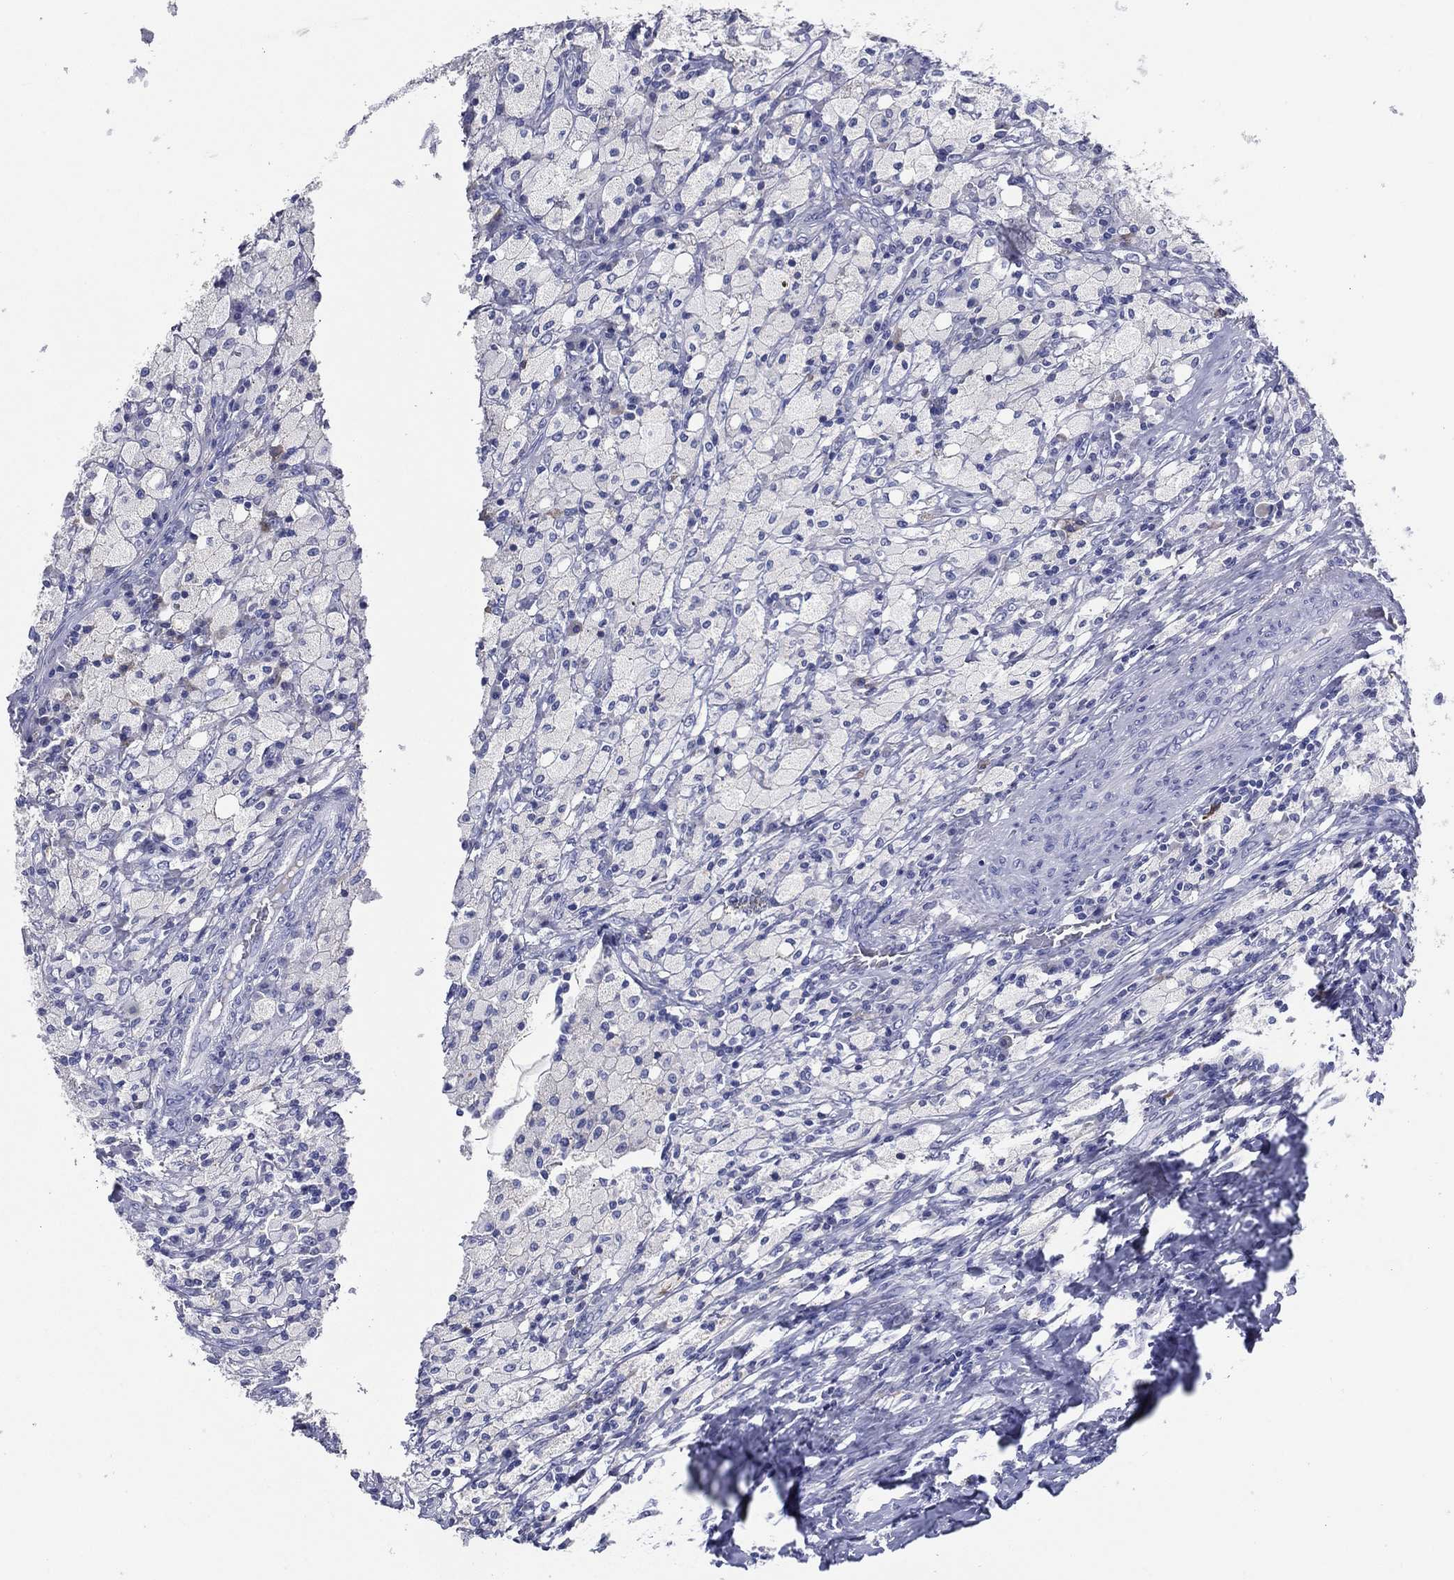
{"staining": {"intensity": "negative", "quantity": "none", "location": "none"}, "tissue": "testis cancer", "cell_type": "Tumor cells", "image_type": "cancer", "snomed": [{"axis": "morphology", "description": "Necrosis, NOS"}, {"axis": "morphology", "description": "Carcinoma, Embryonal, NOS"}, {"axis": "topography", "description": "Testis"}], "caption": "Immunohistochemistry of human testis cancer demonstrates no expression in tumor cells.", "gene": "TFAP2A", "patient": {"sex": "male", "age": 19}}